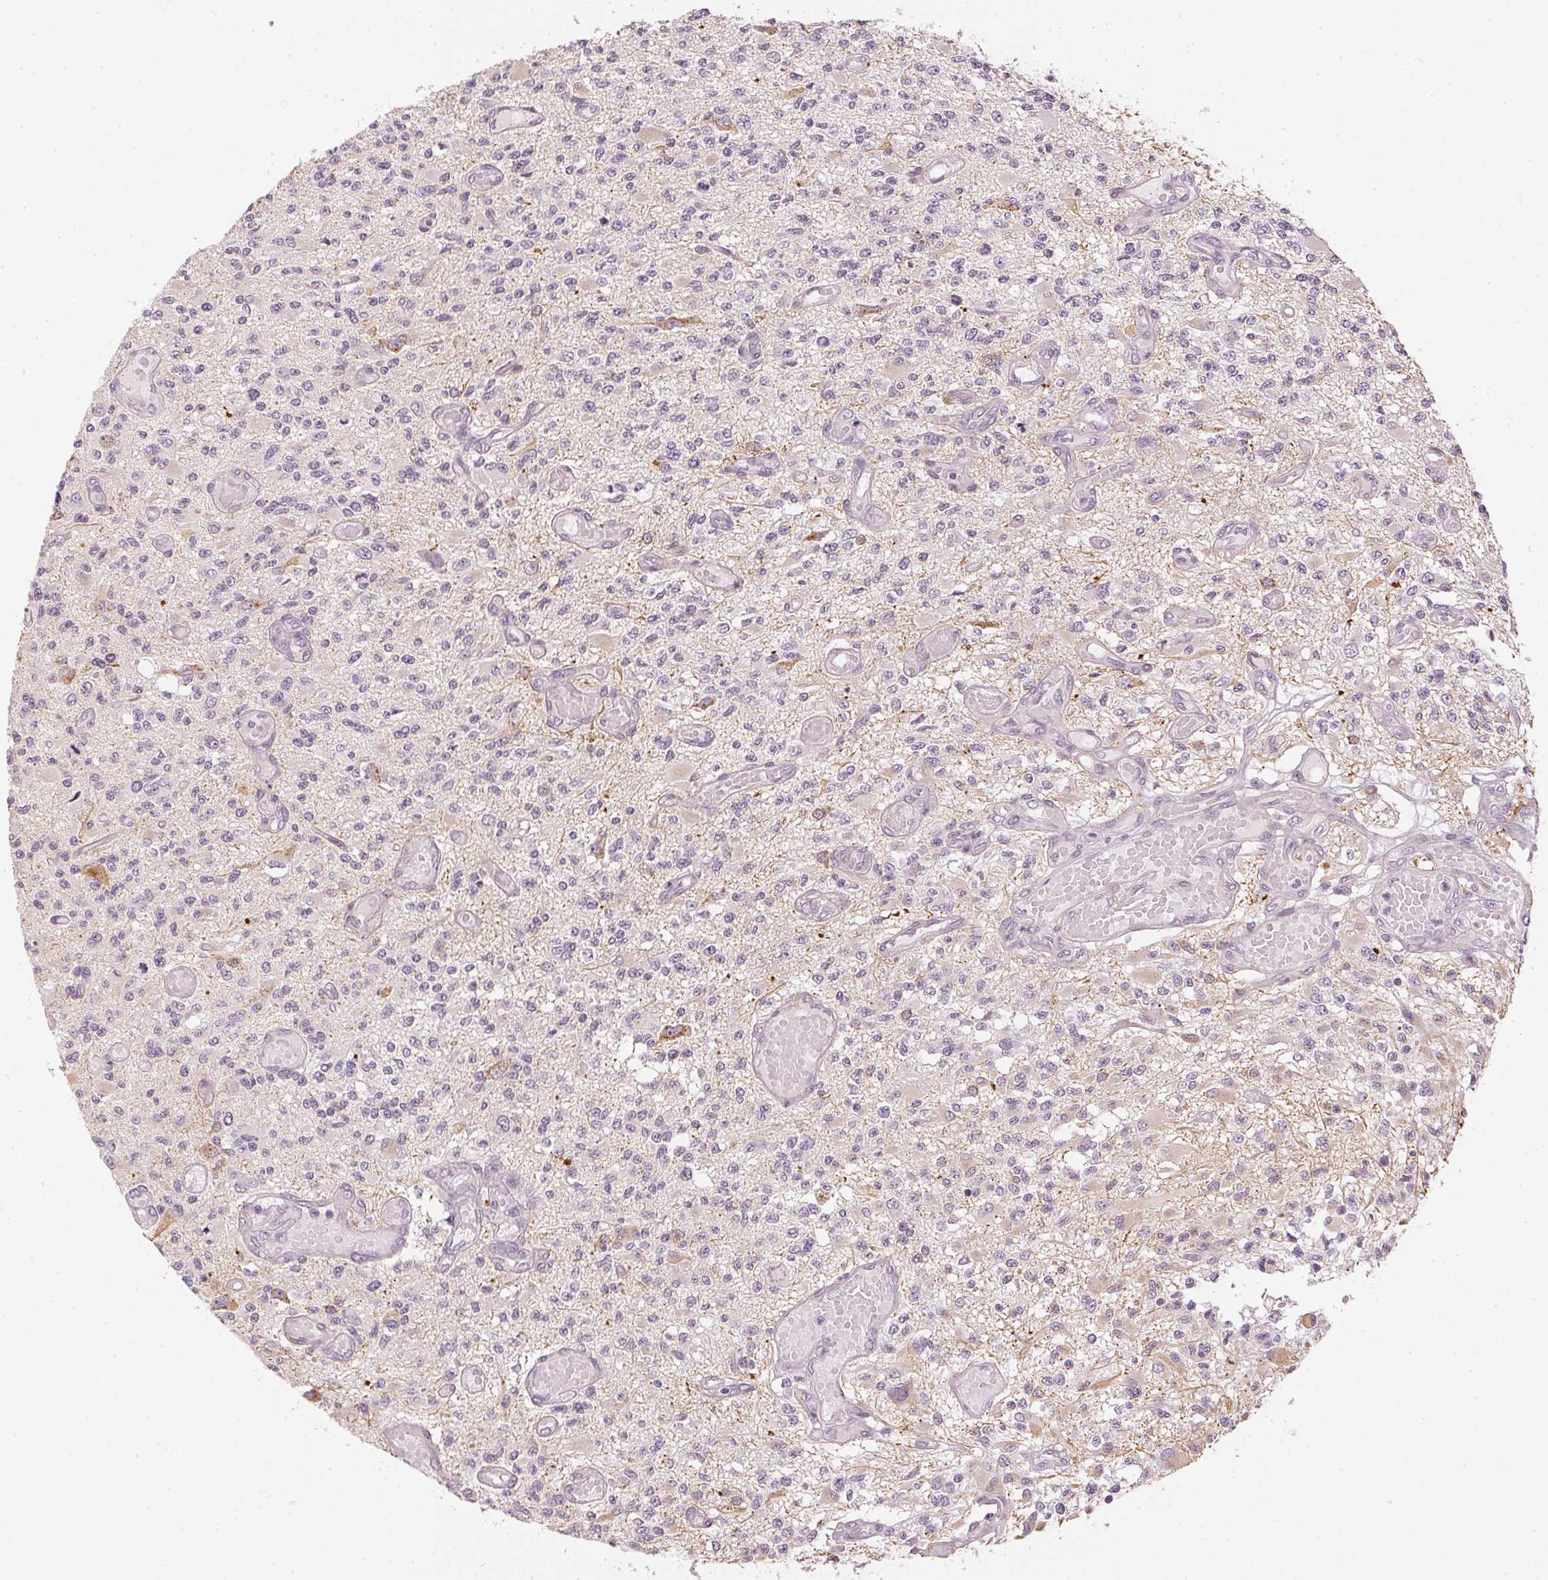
{"staining": {"intensity": "negative", "quantity": "none", "location": "none"}, "tissue": "glioma", "cell_type": "Tumor cells", "image_type": "cancer", "snomed": [{"axis": "morphology", "description": "Glioma, malignant, High grade"}, {"axis": "topography", "description": "Brain"}], "caption": "Tumor cells are negative for brown protein staining in malignant glioma (high-grade).", "gene": "APLP1", "patient": {"sex": "female", "age": 63}}